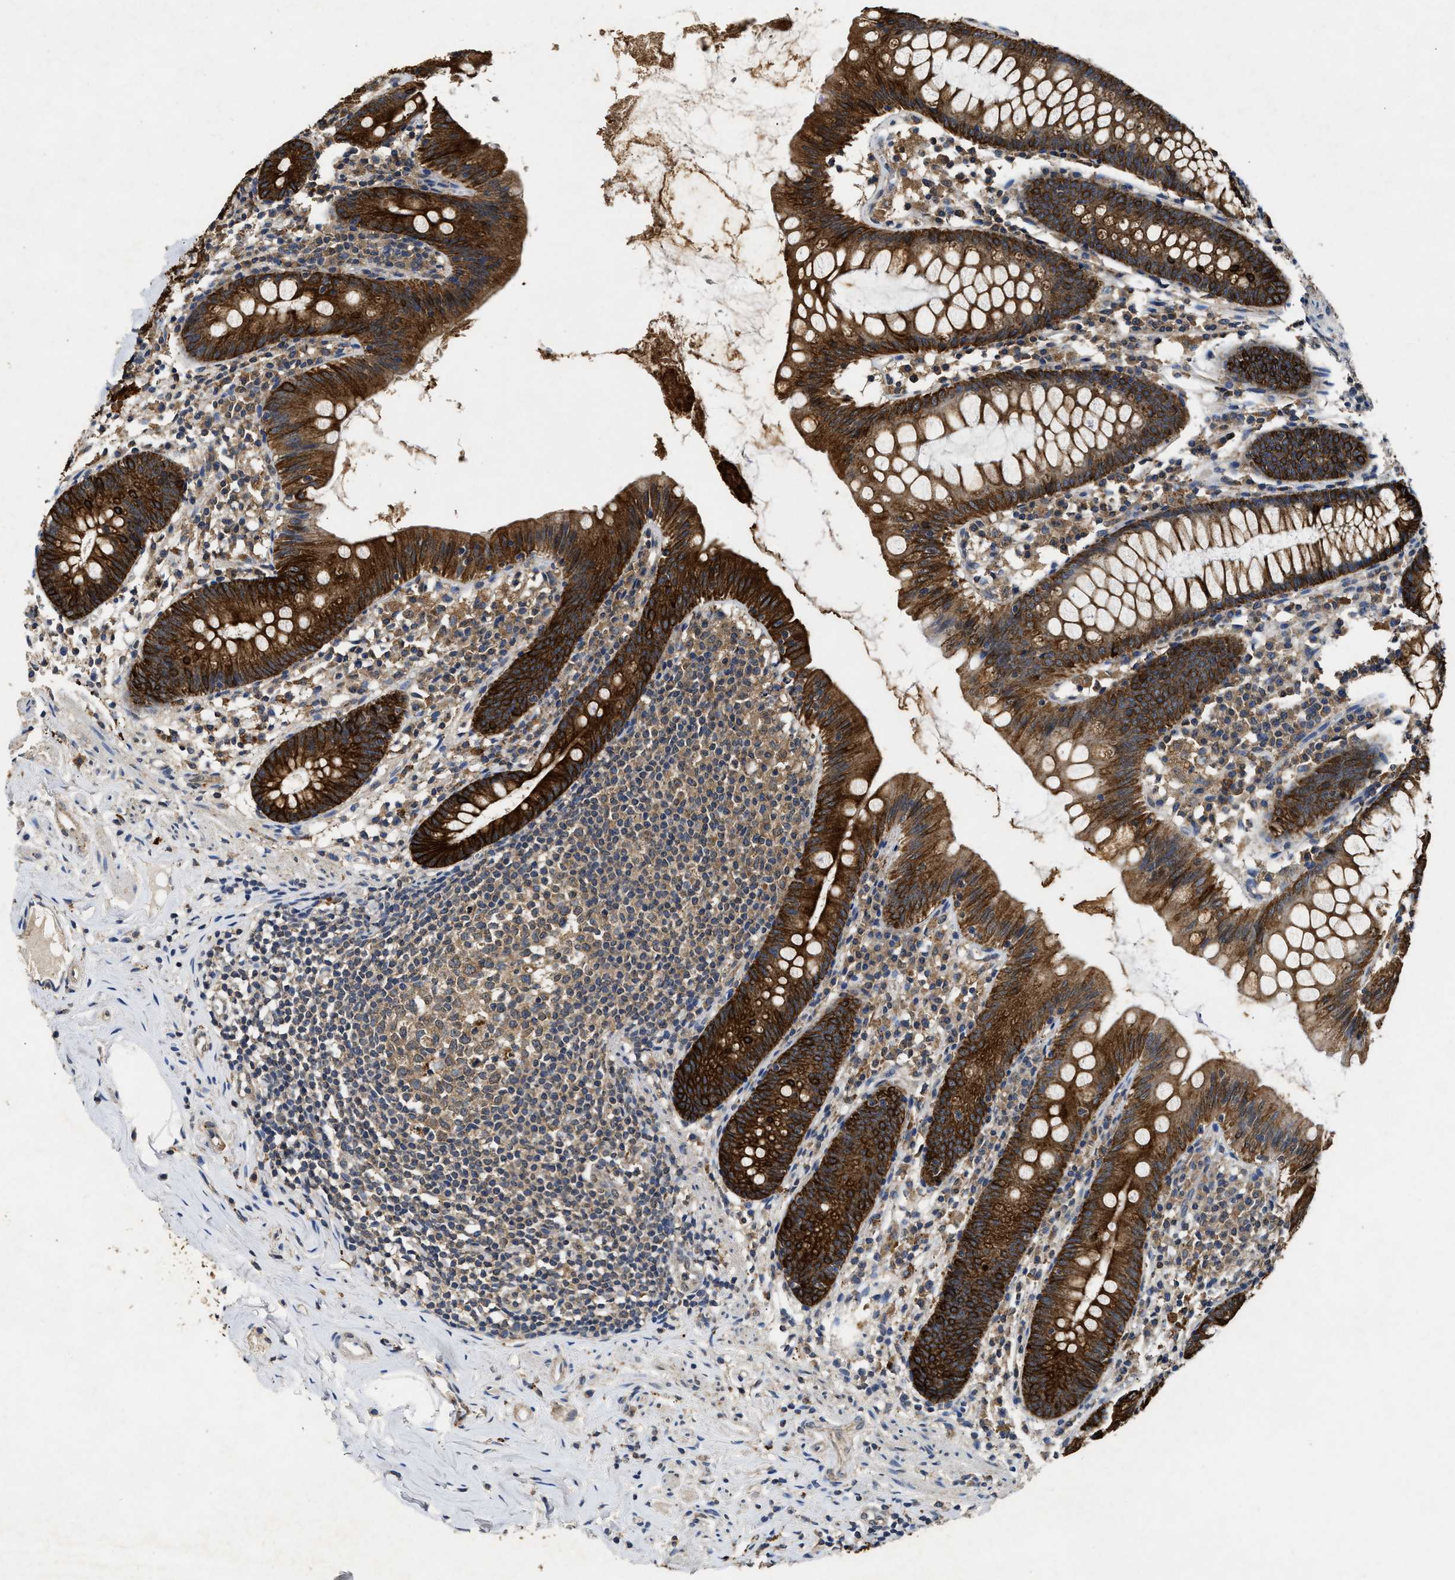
{"staining": {"intensity": "strong", "quantity": ">75%", "location": "cytoplasmic/membranous"}, "tissue": "appendix", "cell_type": "Glandular cells", "image_type": "normal", "snomed": [{"axis": "morphology", "description": "Normal tissue, NOS"}, {"axis": "topography", "description": "Appendix"}], "caption": "Glandular cells demonstrate high levels of strong cytoplasmic/membranous positivity in about >75% of cells in normal appendix.", "gene": "CTNNA1", "patient": {"sex": "male", "age": 52}}